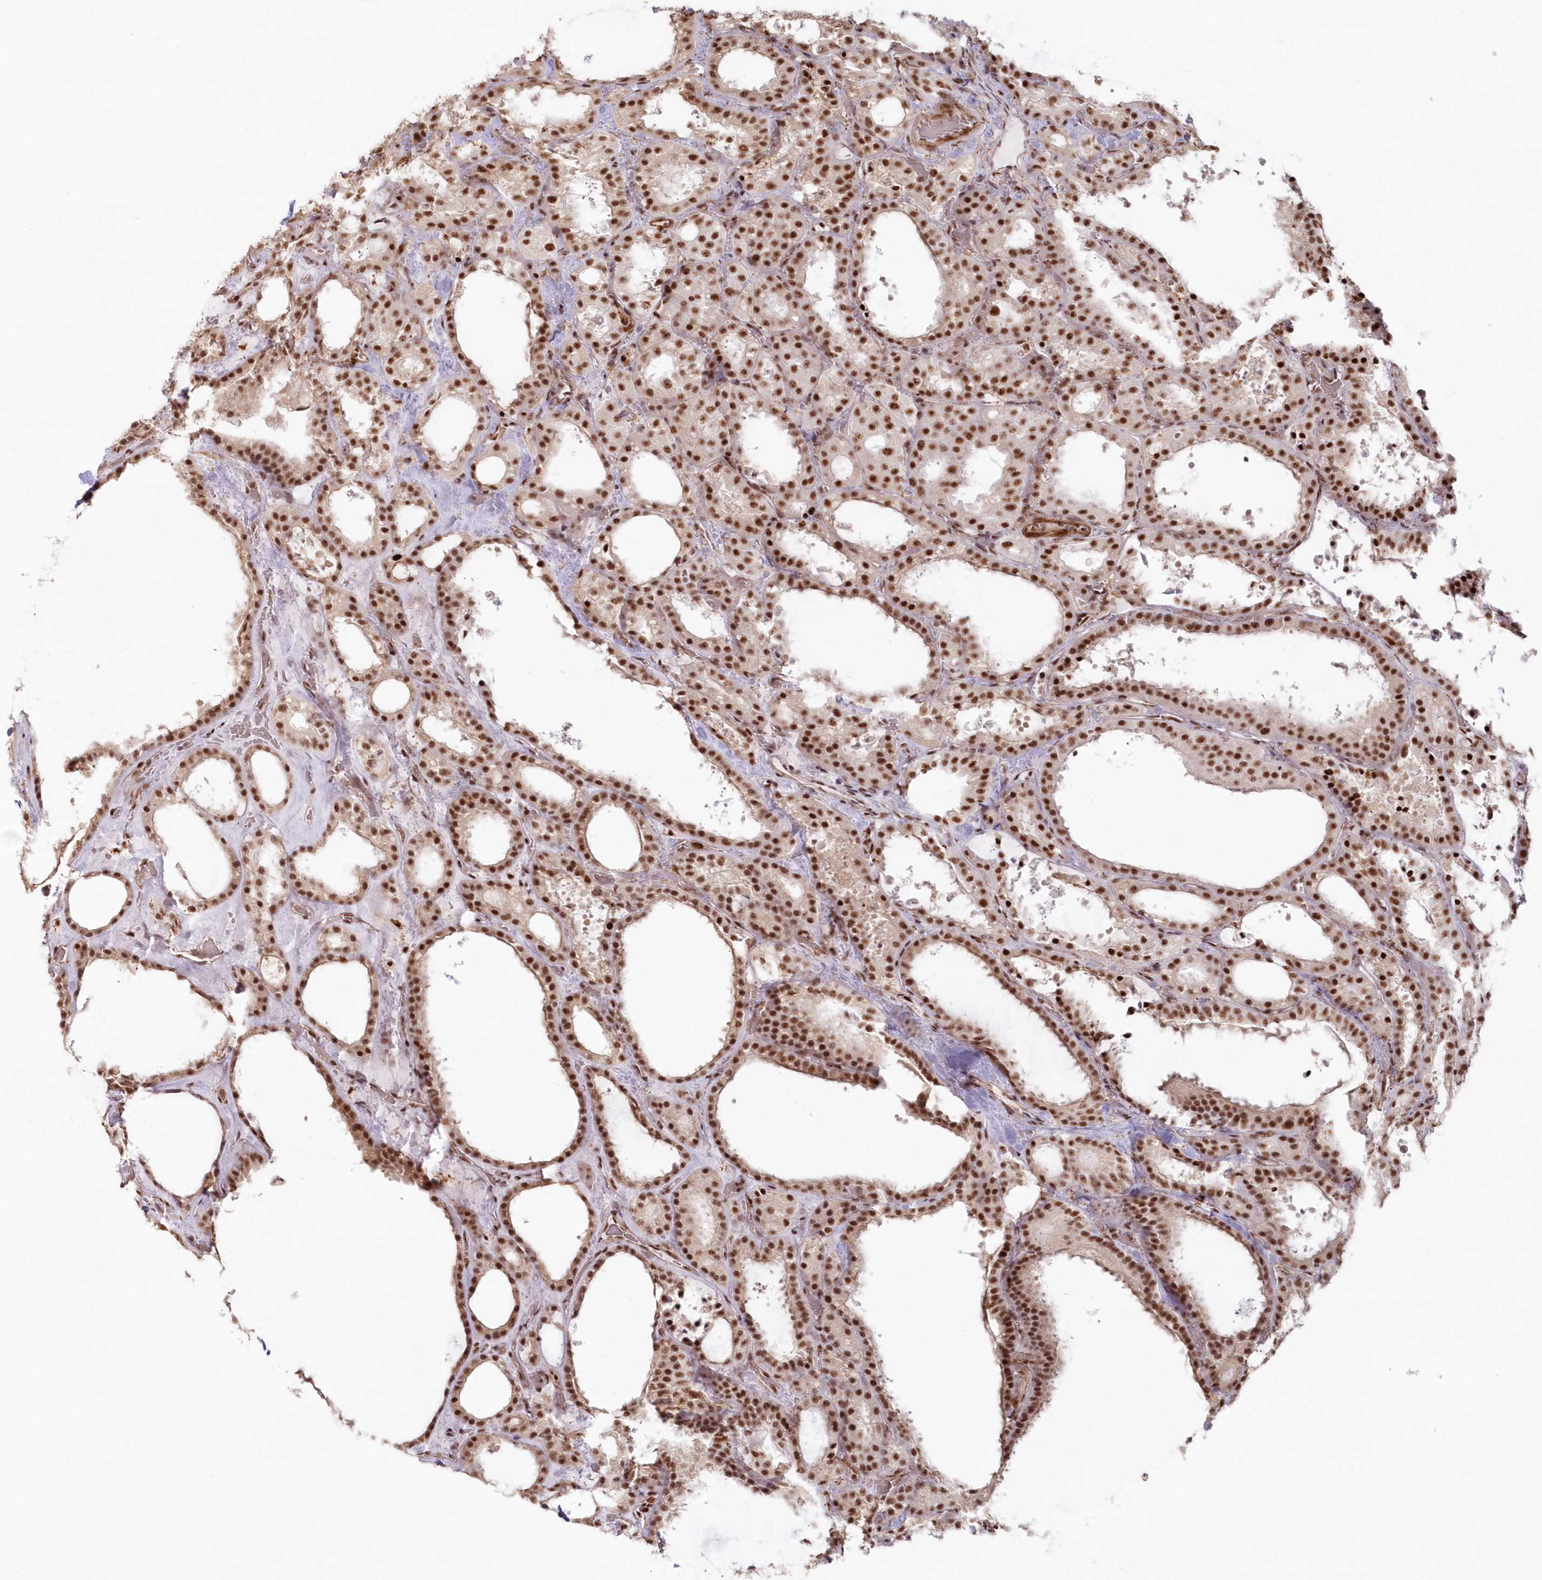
{"staining": {"intensity": "strong", "quantity": ">75%", "location": "nuclear"}, "tissue": "thyroid cancer", "cell_type": "Tumor cells", "image_type": "cancer", "snomed": [{"axis": "morphology", "description": "Papillary adenocarcinoma, NOS"}, {"axis": "topography", "description": "Thyroid gland"}], "caption": "Immunohistochemistry photomicrograph of neoplastic tissue: human thyroid papillary adenocarcinoma stained using immunohistochemistry demonstrates high levels of strong protein expression localized specifically in the nuclear of tumor cells, appearing as a nuclear brown color.", "gene": "DDX46", "patient": {"sex": "male", "age": 77}}